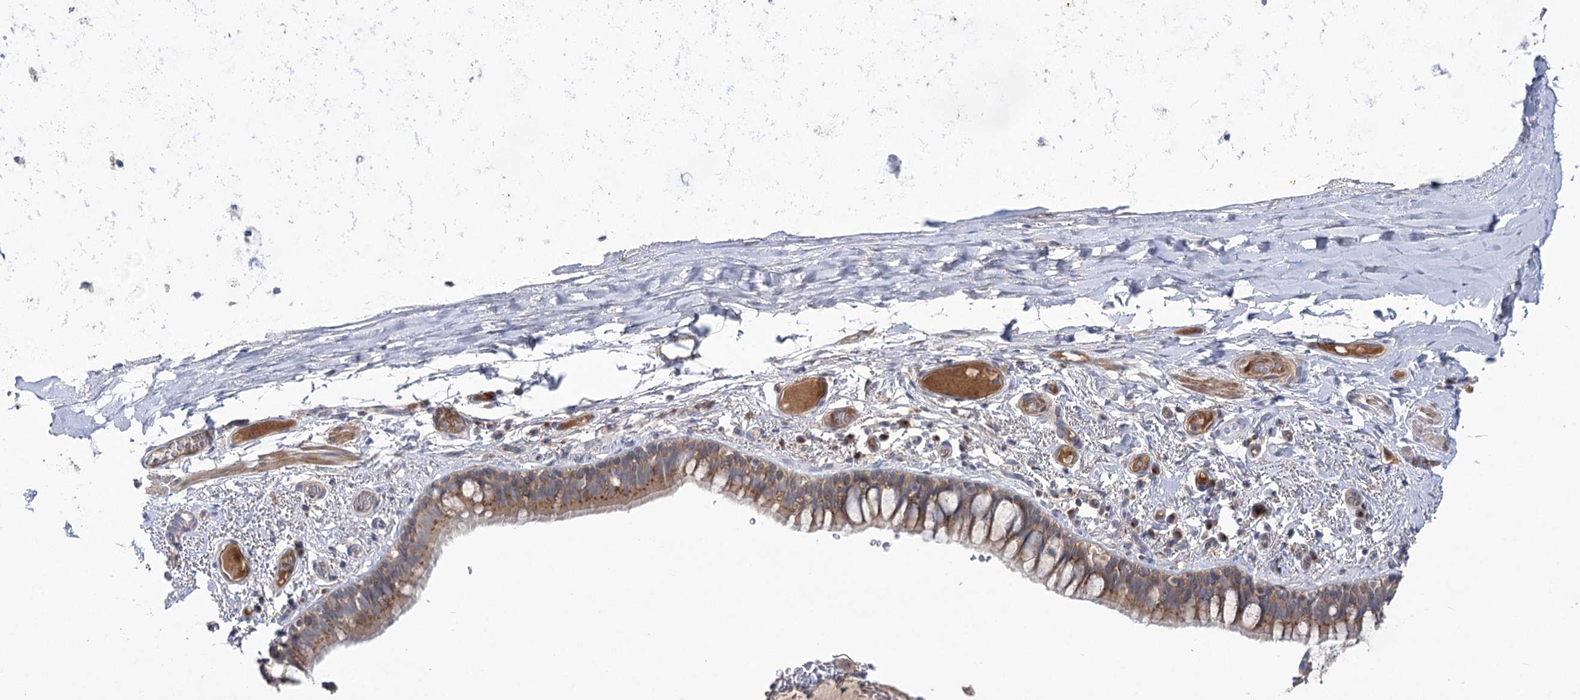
{"staining": {"intensity": "moderate", "quantity": ">75%", "location": "cytoplasmic/membranous"}, "tissue": "bronchus", "cell_type": "Respiratory epithelial cells", "image_type": "normal", "snomed": [{"axis": "morphology", "description": "Normal tissue, NOS"}, {"axis": "topography", "description": "Cartilage tissue"}, {"axis": "topography", "description": "Bronchus"}], "caption": "Approximately >75% of respiratory epithelial cells in unremarkable bronchus exhibit moderate cytoplasmic/membranous protein positivity as visualized by brown immunohistochemical staining.", "gene": "GBF1", "patient": {"sex": "female", "age": 36}}